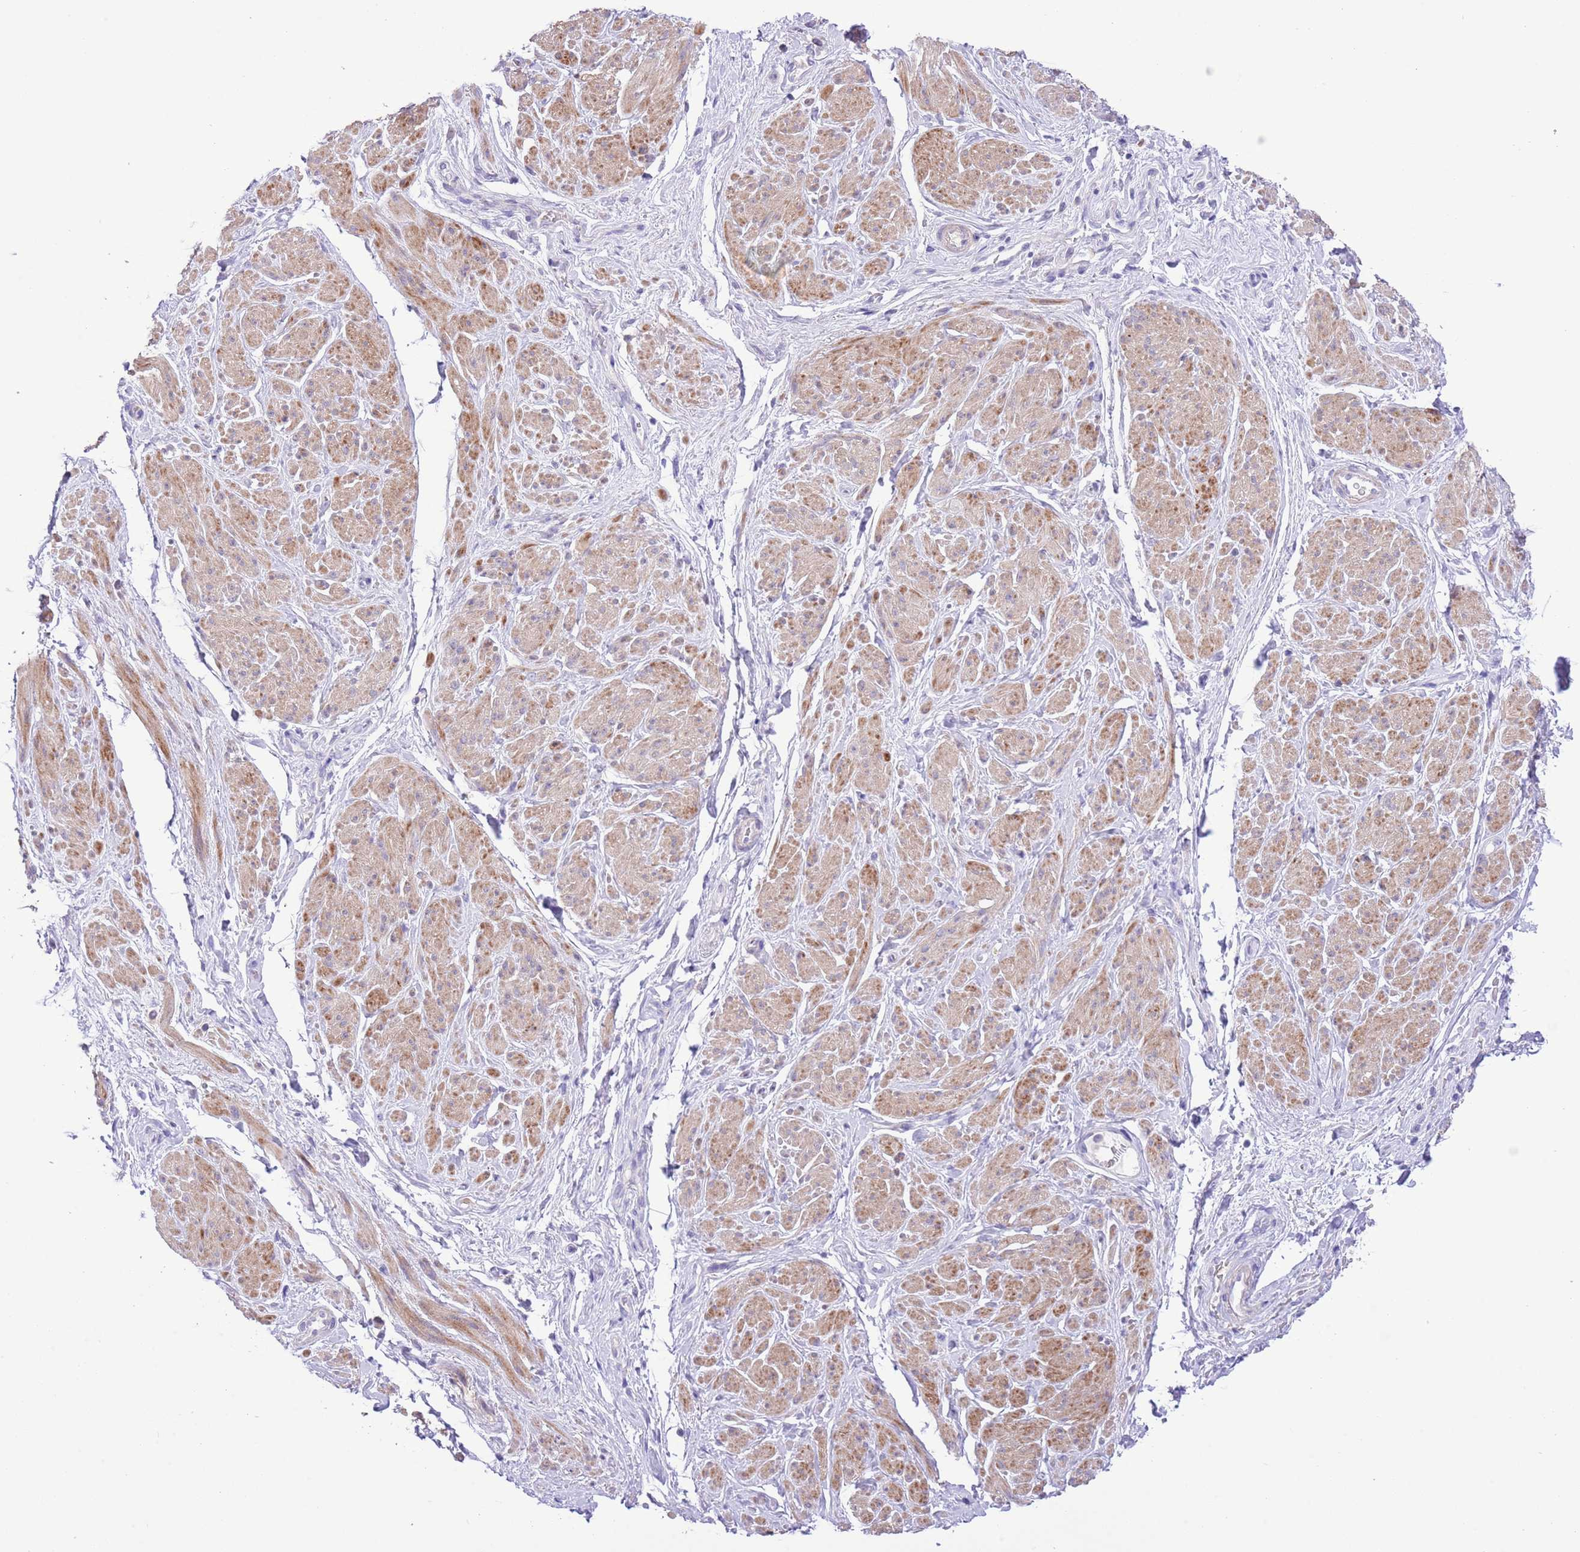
{"staining": {"intensity": "weak", "quantity": ">75%", "location": "cytoplasmic/membranous"}, "tissue": "smooth muscle", "cell_type": "Smooth muscle cells", "image_type": "normal", "snomed": [{"axis": "morphology", "description": "Normal tissue, NOS"}, {"axis": "topography", "description": "Smooth muscle"}, {"axis": "topography", "description": "Peripheral nerve tissue"}], "caption": "Brown immunohistochemical staining in benign smooth muscle exhibits weak cytoplasmic/membranous staining in approximately >75% of smooth muscle cells.", "gene": "PRR32", "patient": {"sex": "male", "age": 69}}